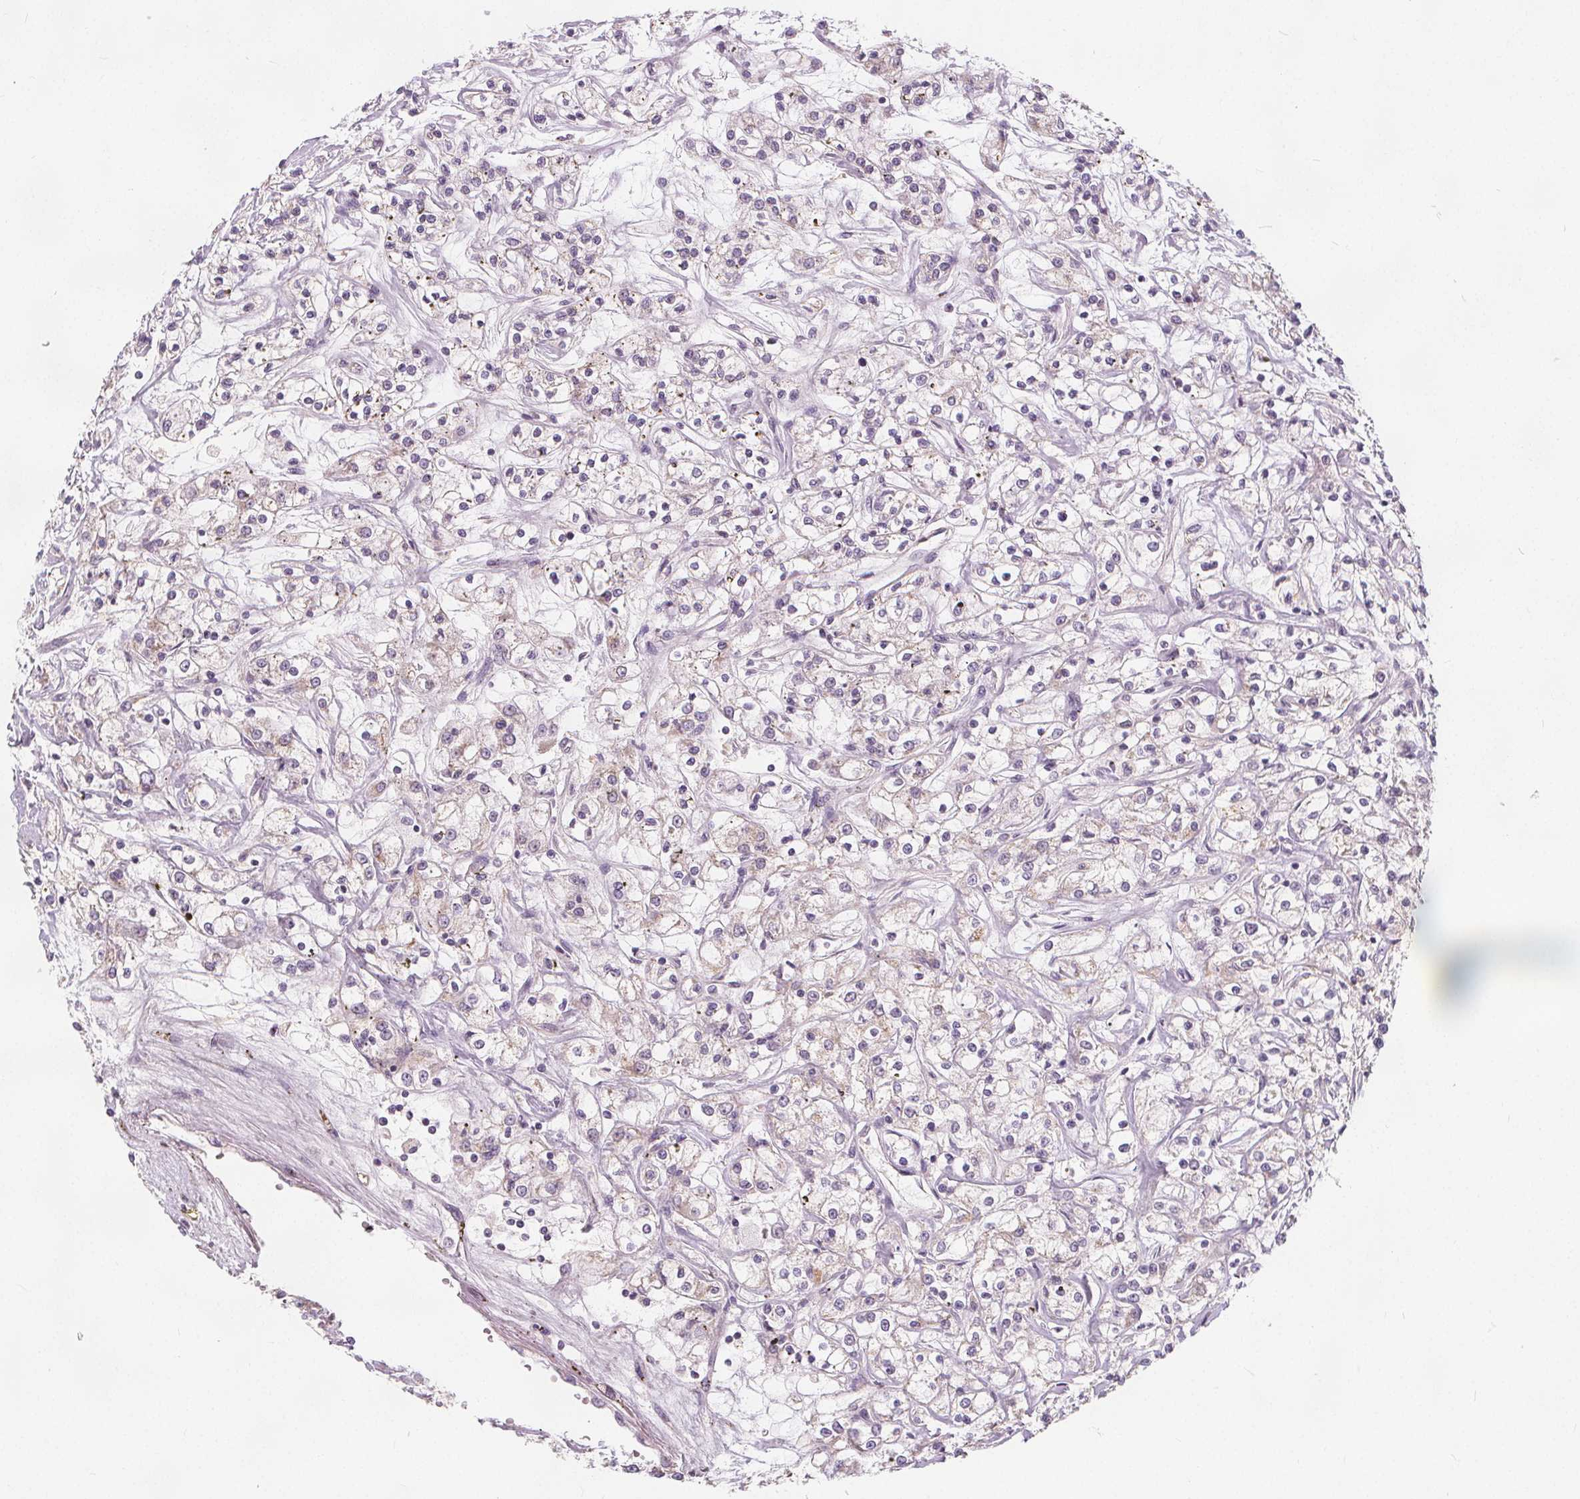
{"staining": {"intensity": "negative", "quantity": "none", "location": "none"}, "tissue": "renal cancer", "cell_type": "Tumor cells", "image_type": "cancer", "snomed": [{"axis": "morphology", "description": "Adenocarcinoma, NOS"}, {"axis": "topography", "description": "Kidney"}], "caption": "DAB (3,3'-diaminobenzidine) immunohistochemical staining of renal cancer (adenocarcinoma) demonstrates no significant positivity in tumor cells.", "gene": "DRC3", "patient": {"sex": "female", "age": 59}}